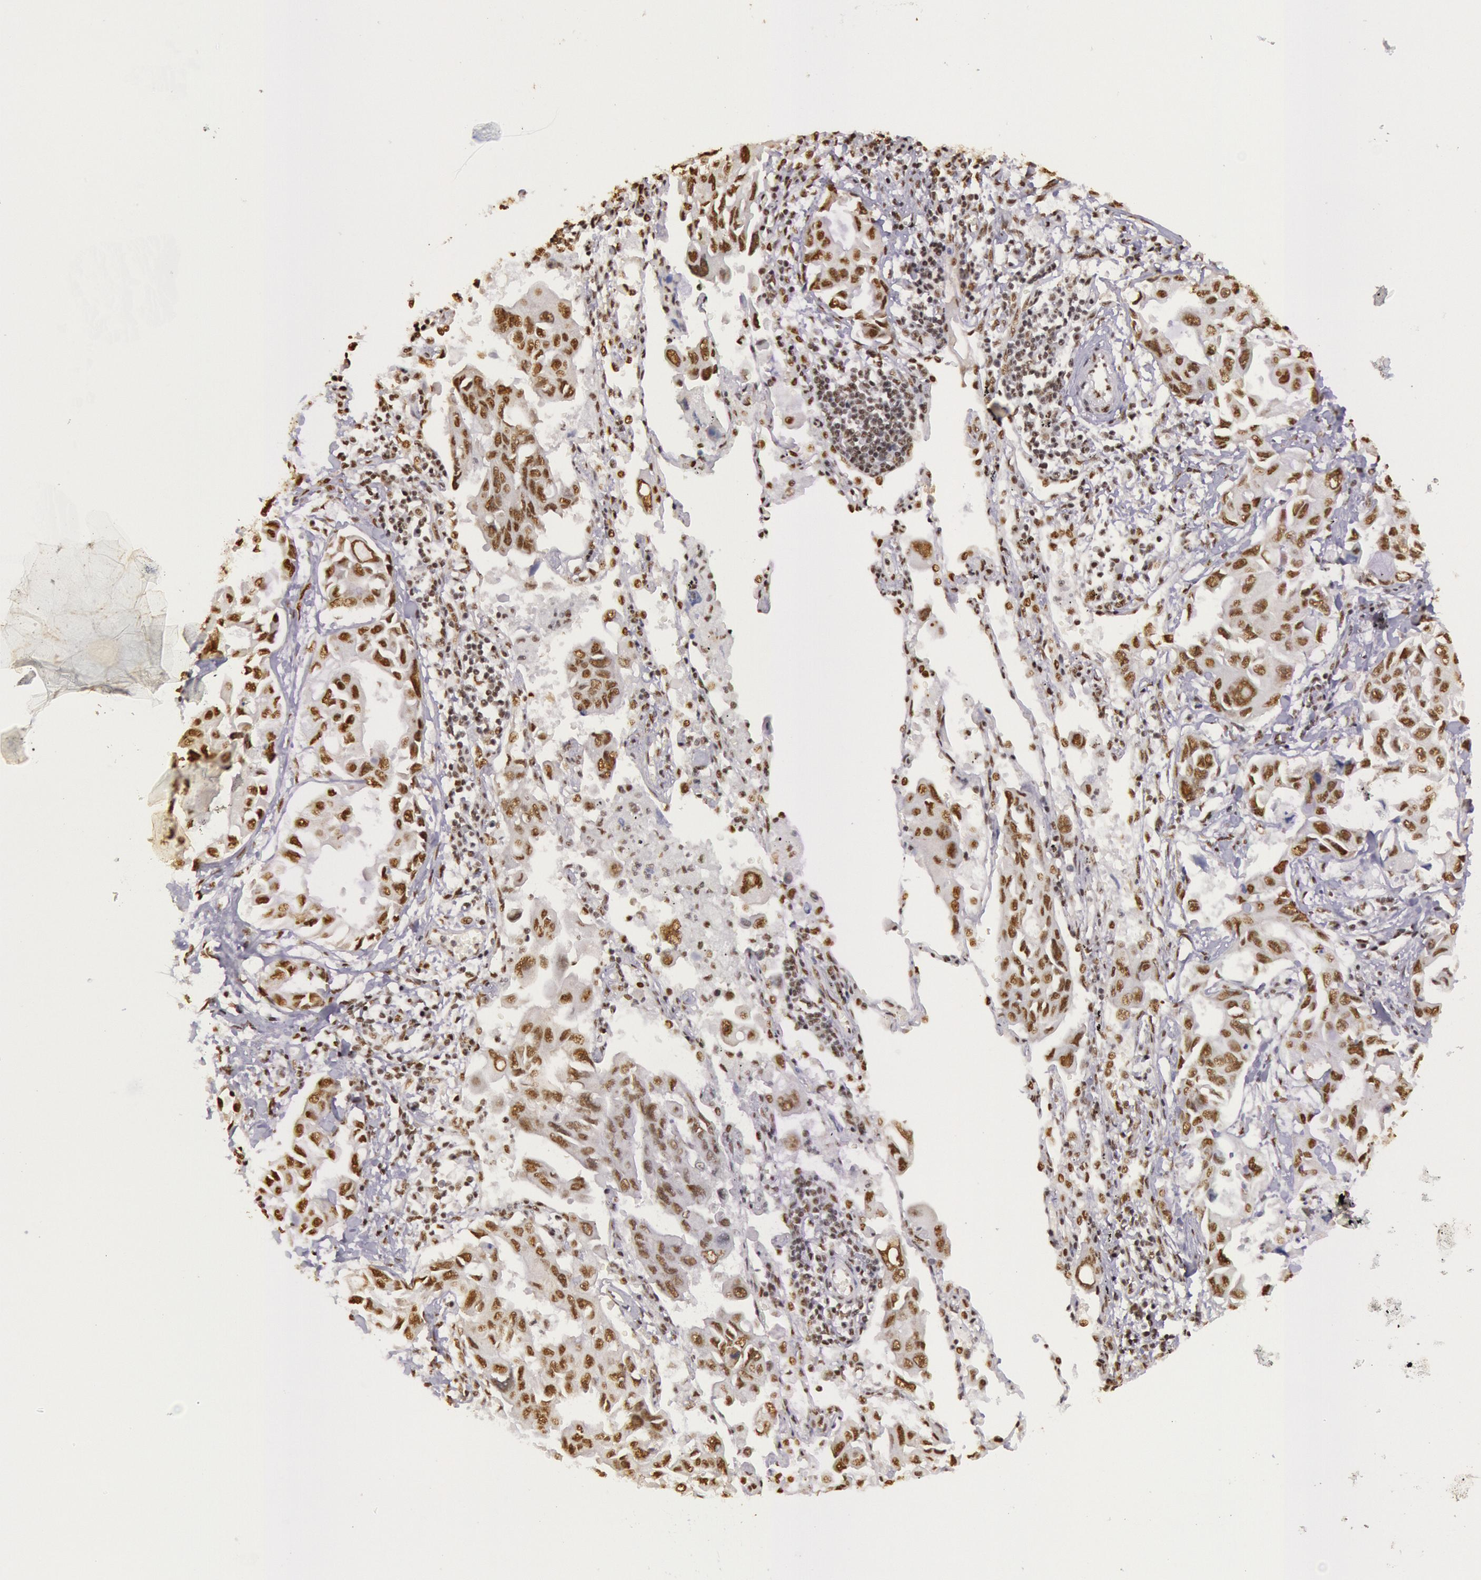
{"staining": {"intensity": "moderate", "quantity": ">75%", "location": "nuclear"}, "tissue": "lung cancer", "cell_type": "Tumor cells", "image_type": "cancer", "snomed": [{"axis": "morphology", "description": "Adenocarcinoma, NOS"}, {"axis": "topography", "description": "Lung"}], "caption": "DAB (3,3'-diaminobenzidine) immunohistochemical staining of human lung cancer shows moderate nuclear protein staining in approximately >75% of tumor cells. (IHC, brightfield microscopy, high magnification).", "gene": "HNRNPH2", "patient": {"sex": "male", "age": 64}}